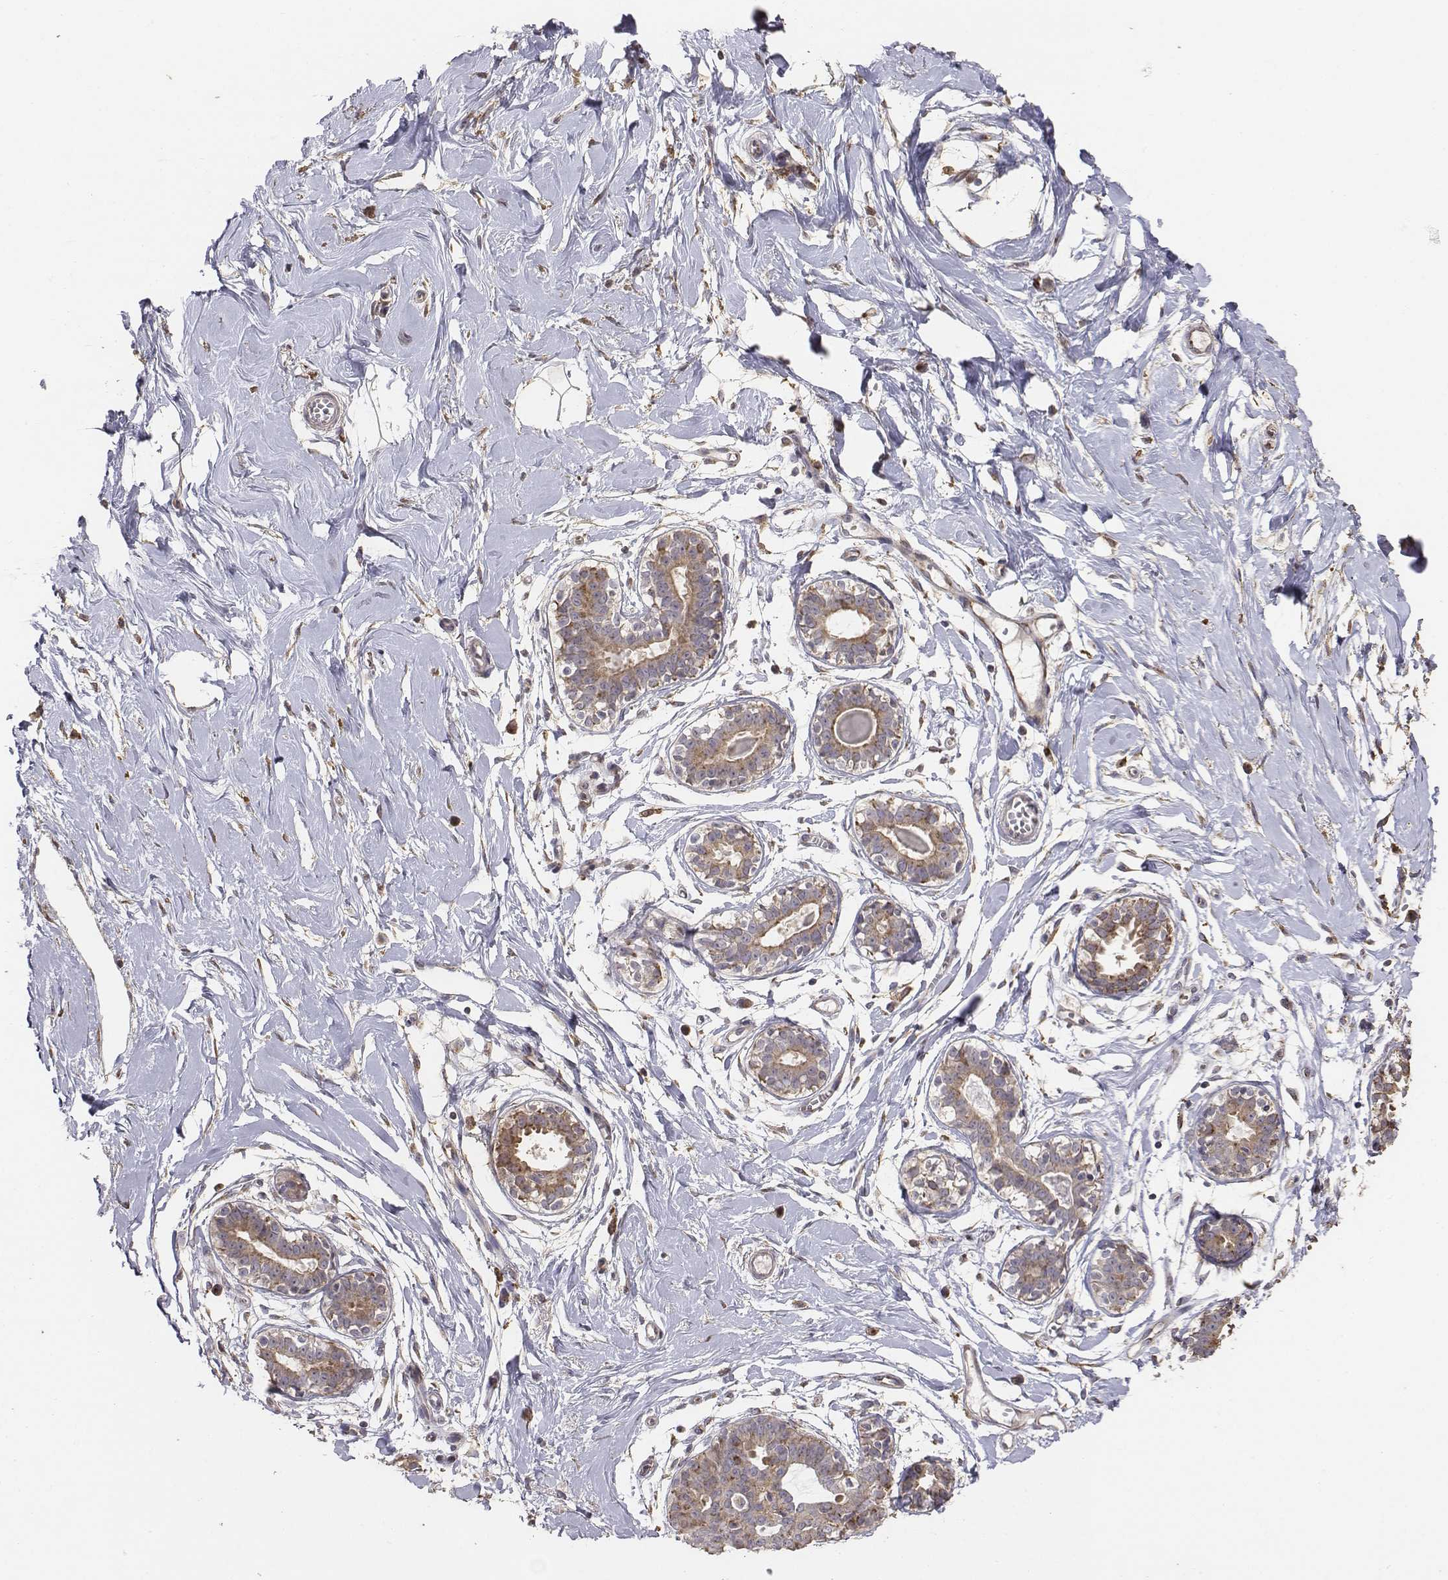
{"staining": {"intensity": "weak", "quantity": ">75%", "location": "cytoplasmic/membranous"}, "tissue": "breast", "cell_type": "Adipocytes", "image_type": "normal", "snomed": [{"axis": "morphology", "description": "Normal tissue, NOS"}, {"axis": "topography", "description": "Breast"}], "caption": "A brown stain labels weak cytoplasmic/membranous staining of a protein in adipocytes of normal breast. (brown staining indicates protein expression, while blue staining denotes nuclei).", "gene": "AP1B1", "patient": {"sex": "female", "age": 49}}